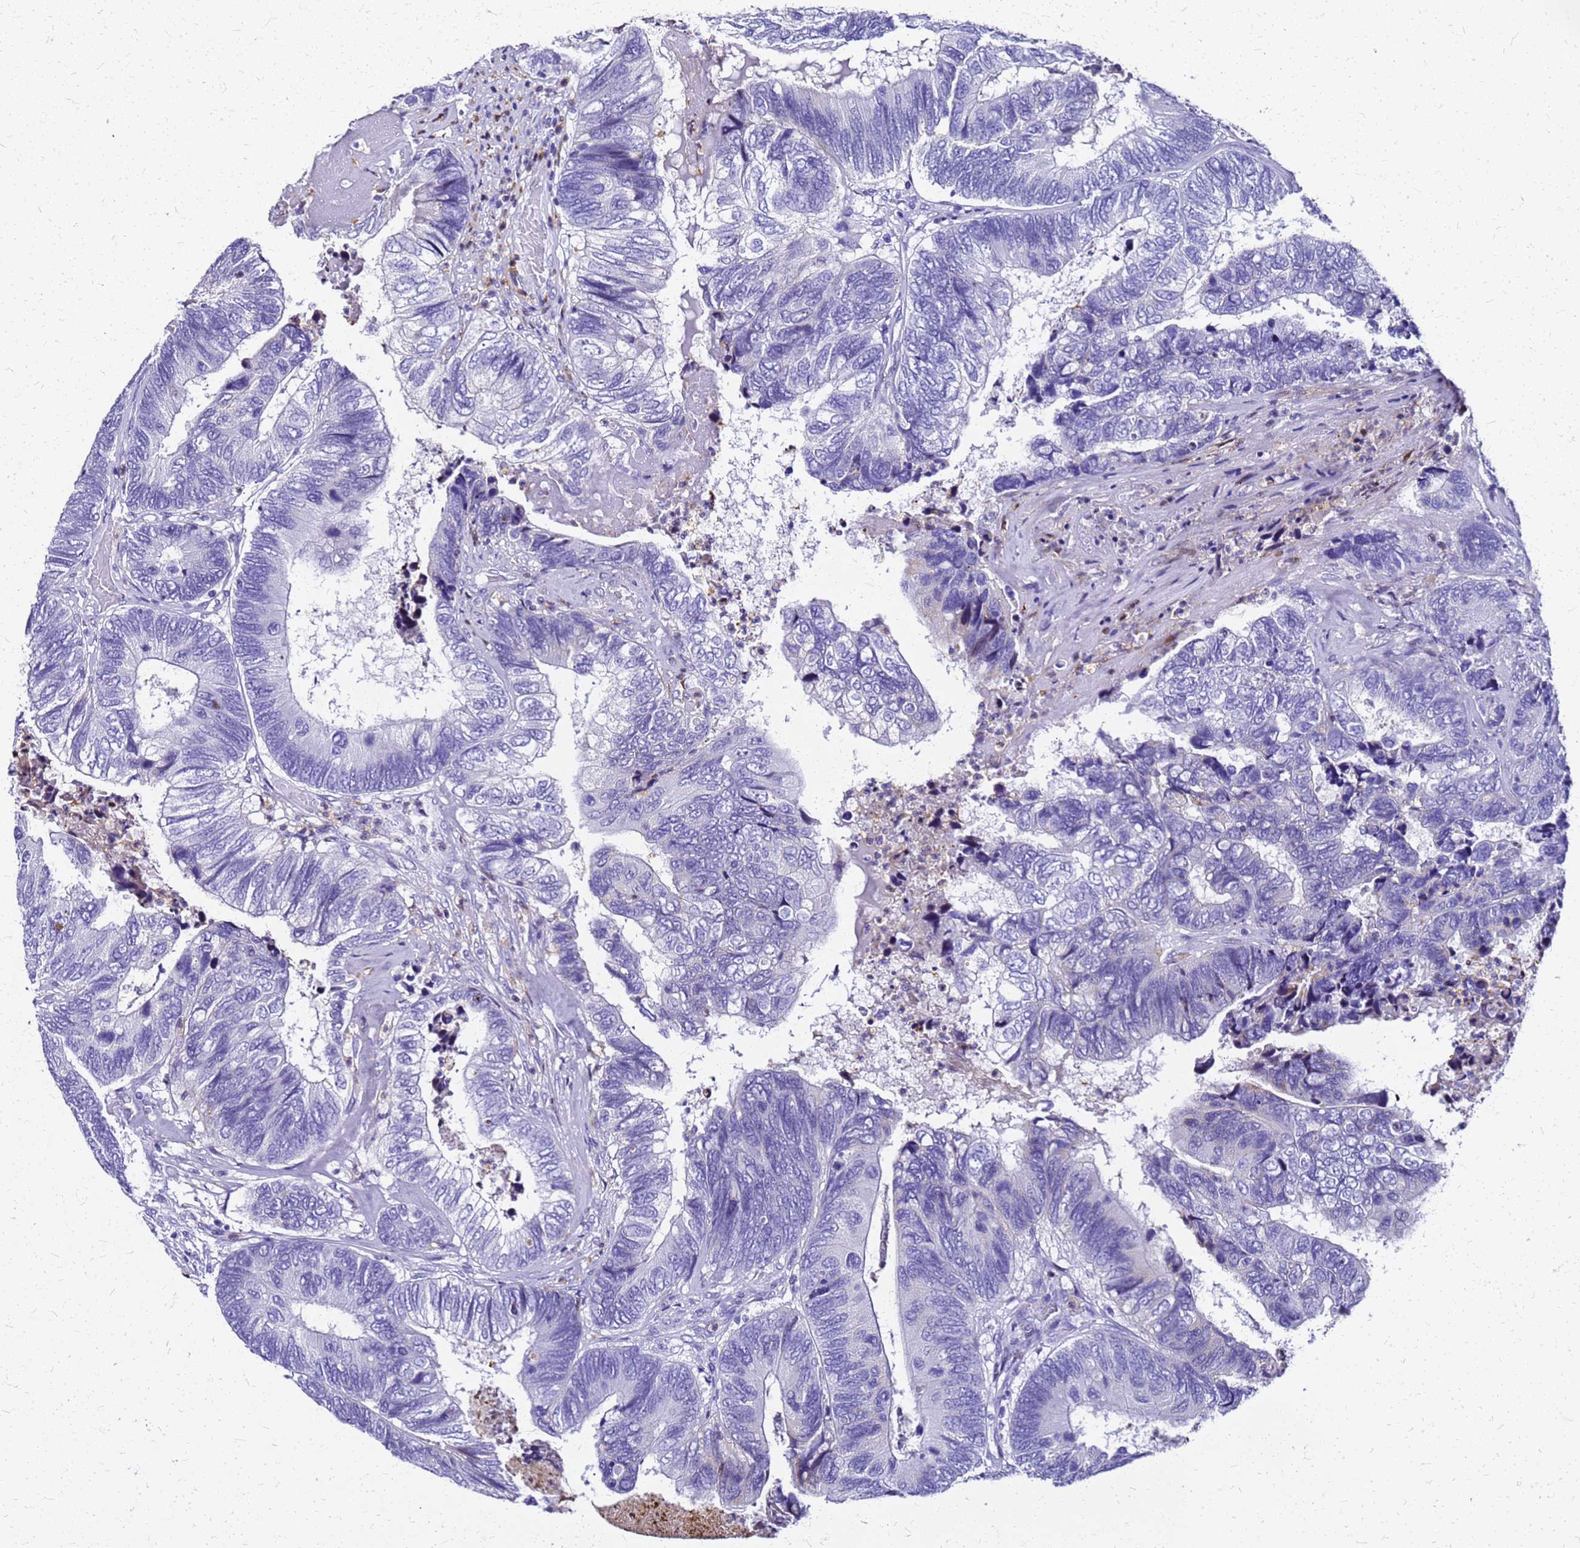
{"staining": {"intensity": "negative", "quantity": "none", "location": "none"}, "tissue": "colorectal cancer", "cell_type": "Tumor cells", "image_type": "cancer", "snomed": [{"axis": "morphology", "description": "Adenocarcinoma, NOS"}, {"axis": "topography", "description": "Colon"}], "caption": "Colorectal cancer stained for a protein using immunohistochemistry demonstrates no positivity tumor cells.", "gene": "SMIM21", "patient": {"sex": "female", "age": 67}}